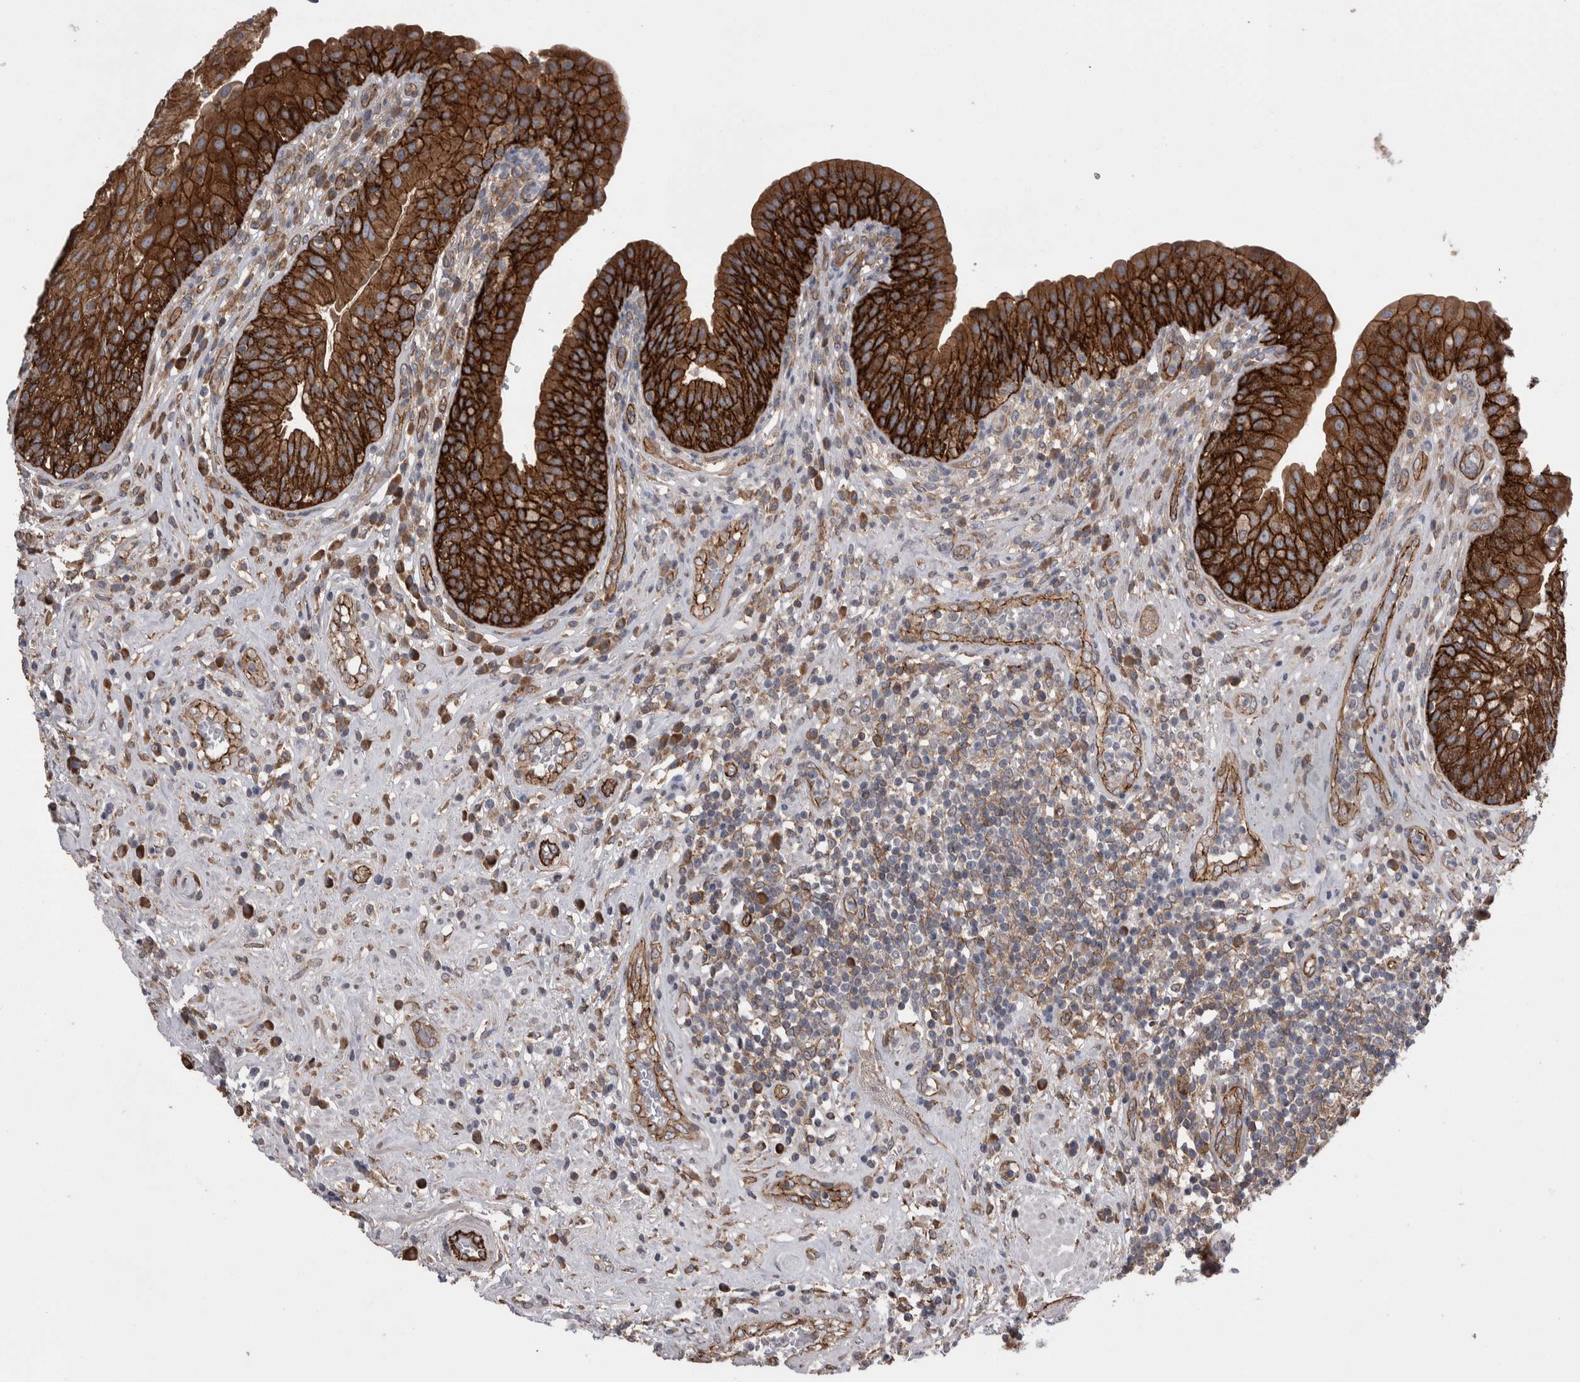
{"staining": {"intensity": "strong", "quantity": ">75%", "location": "cytoplasmic/membranous"}, "tissue": "urinary bladder", "cell_type": "Urothelial cells", "image_type": "normal", "snomed": [{"axis": "morphology", "description": "Normal tissue, NOS"}, {"axis": "topography", "description": "Urinary bladder"}], "caption": "Immunohistochemistry image of normal urinary bladder: urinary bladder stained using IHC reveals high levels of strong protein expression localized specifically in the cytoplasmic/membranous of urothelial cells, appearing as a cytoplasmic/membranous brown color.", "gene": "LIMA1", "patient": {"sex": "female", "age": 62}}